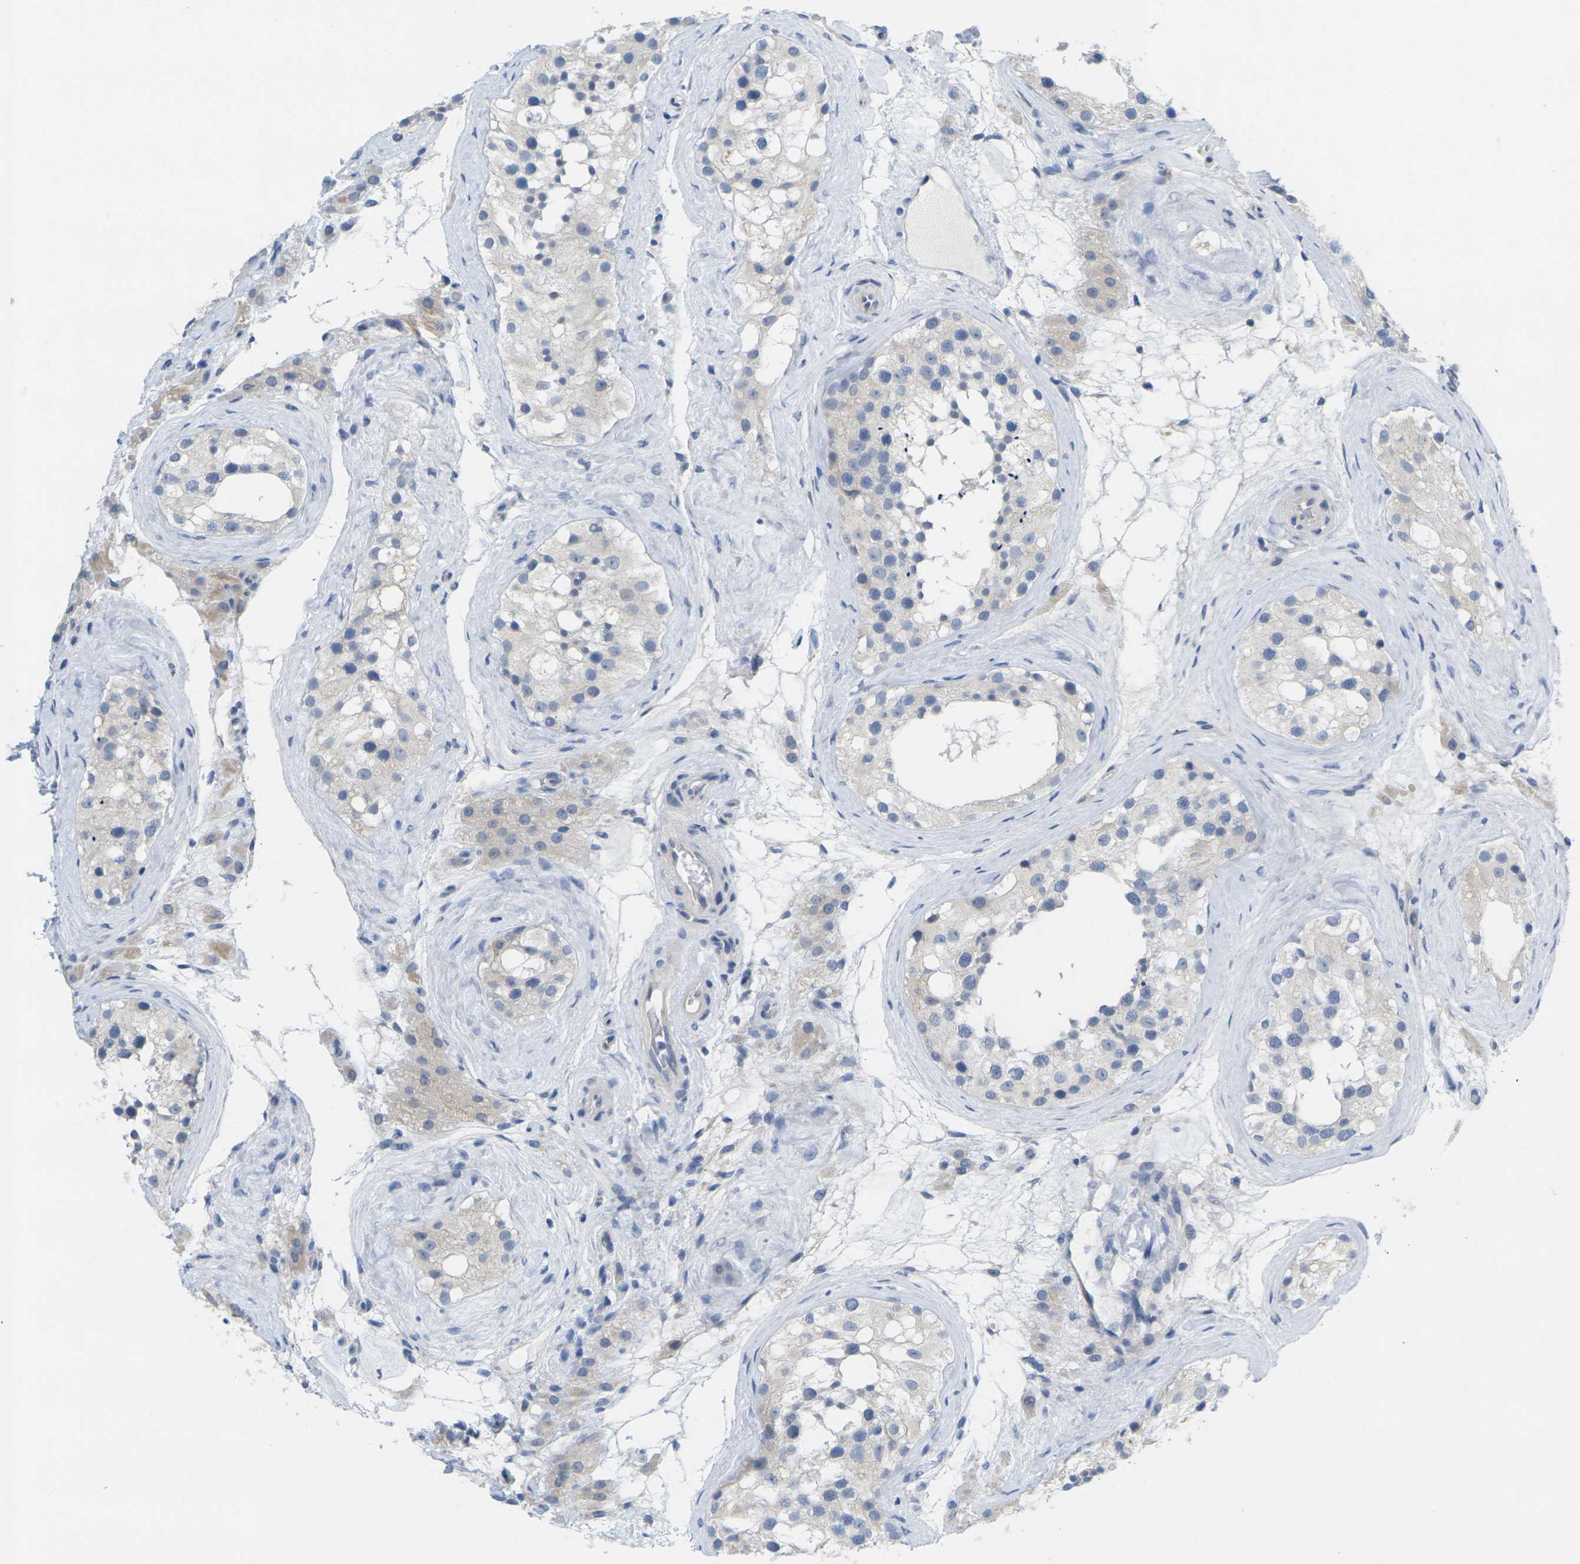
{"staining": {"intensity": "weak", "quantity": "<25%", "location": "cytoplasmic/membranous"}, "tissue": "testis", "cell_type": "Cells in seminiferous ducts", "image_type": "normal", "snomed": [{"axis": "morphology", "description": "Normal tissue, NOS"}, {"axis": "morphology", "description": "Seminoma, NOS"}, {"axis": "topography", "description": "Testis"}], "caption": "This is an immunohistochemistry image of normal human testis. There is no positivity in cells in seminiferous ducts.", "gene": "TNNI3", "patient": {"sex": "male", "age": 71}}